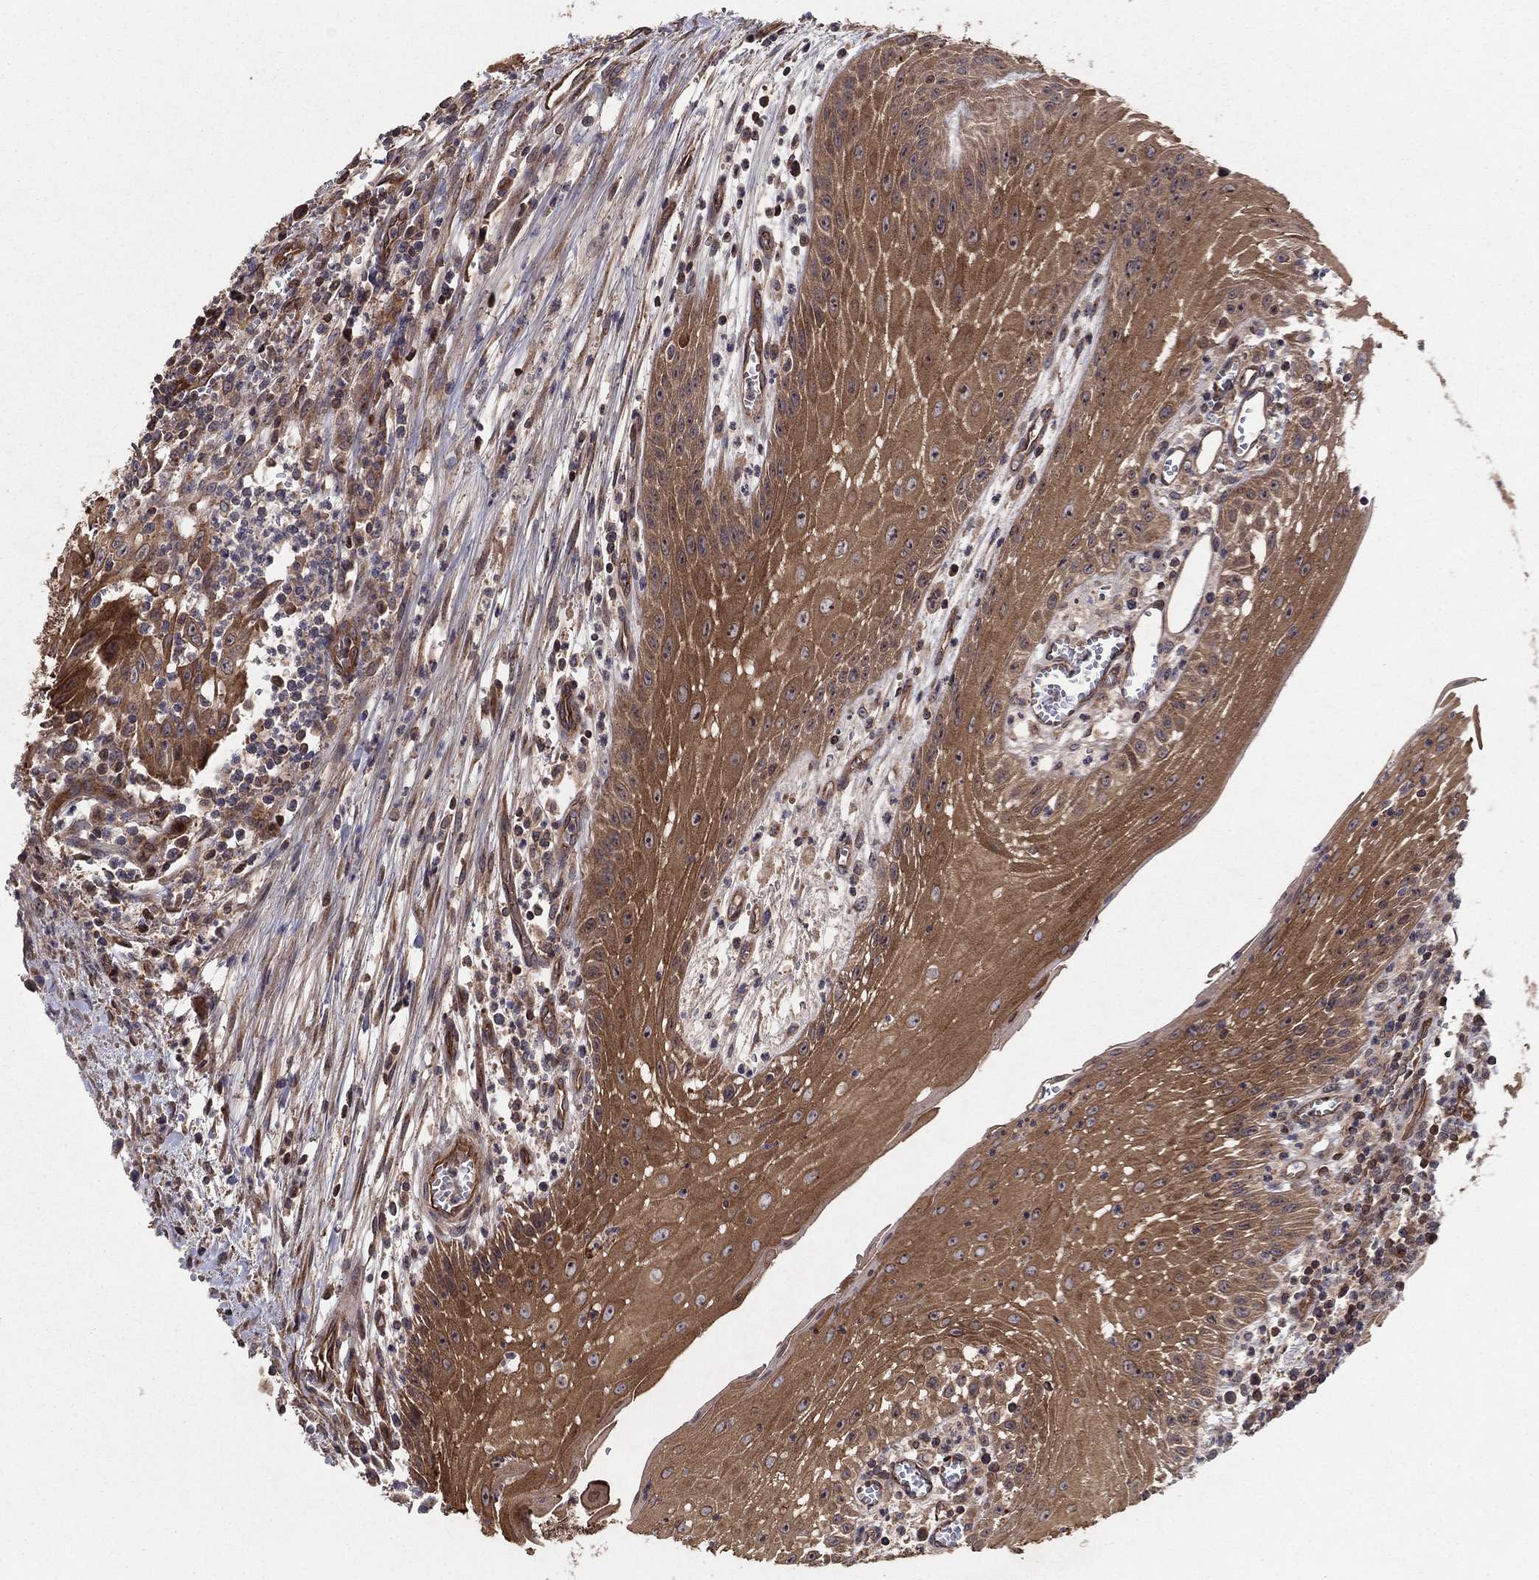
{"staining": {"intensity": "moderate", "quantity": ">75%", "location": "cytoplasmic/membranous"}, "tissue": "head and neck cancer", "cell_type": "Tumor cells", "image_type": "cancer", "snomed": [{"axis": "morphology", "description": "Squamous cell carcinoma, NOS"}, {"axis": "topography", "description": "Oral tissue"}, {"axis": "topography", "description": "Head-Neck"}], "caption": "This micrograph shows immunohistochemistry (IHC) staining of head and neck cancer, with medium moderate cytoplasmic/membranous positivity in approximately >75% of tumor cells.", "gene": "BMERB1", "patient": {"sex": "male", "age": 58}}